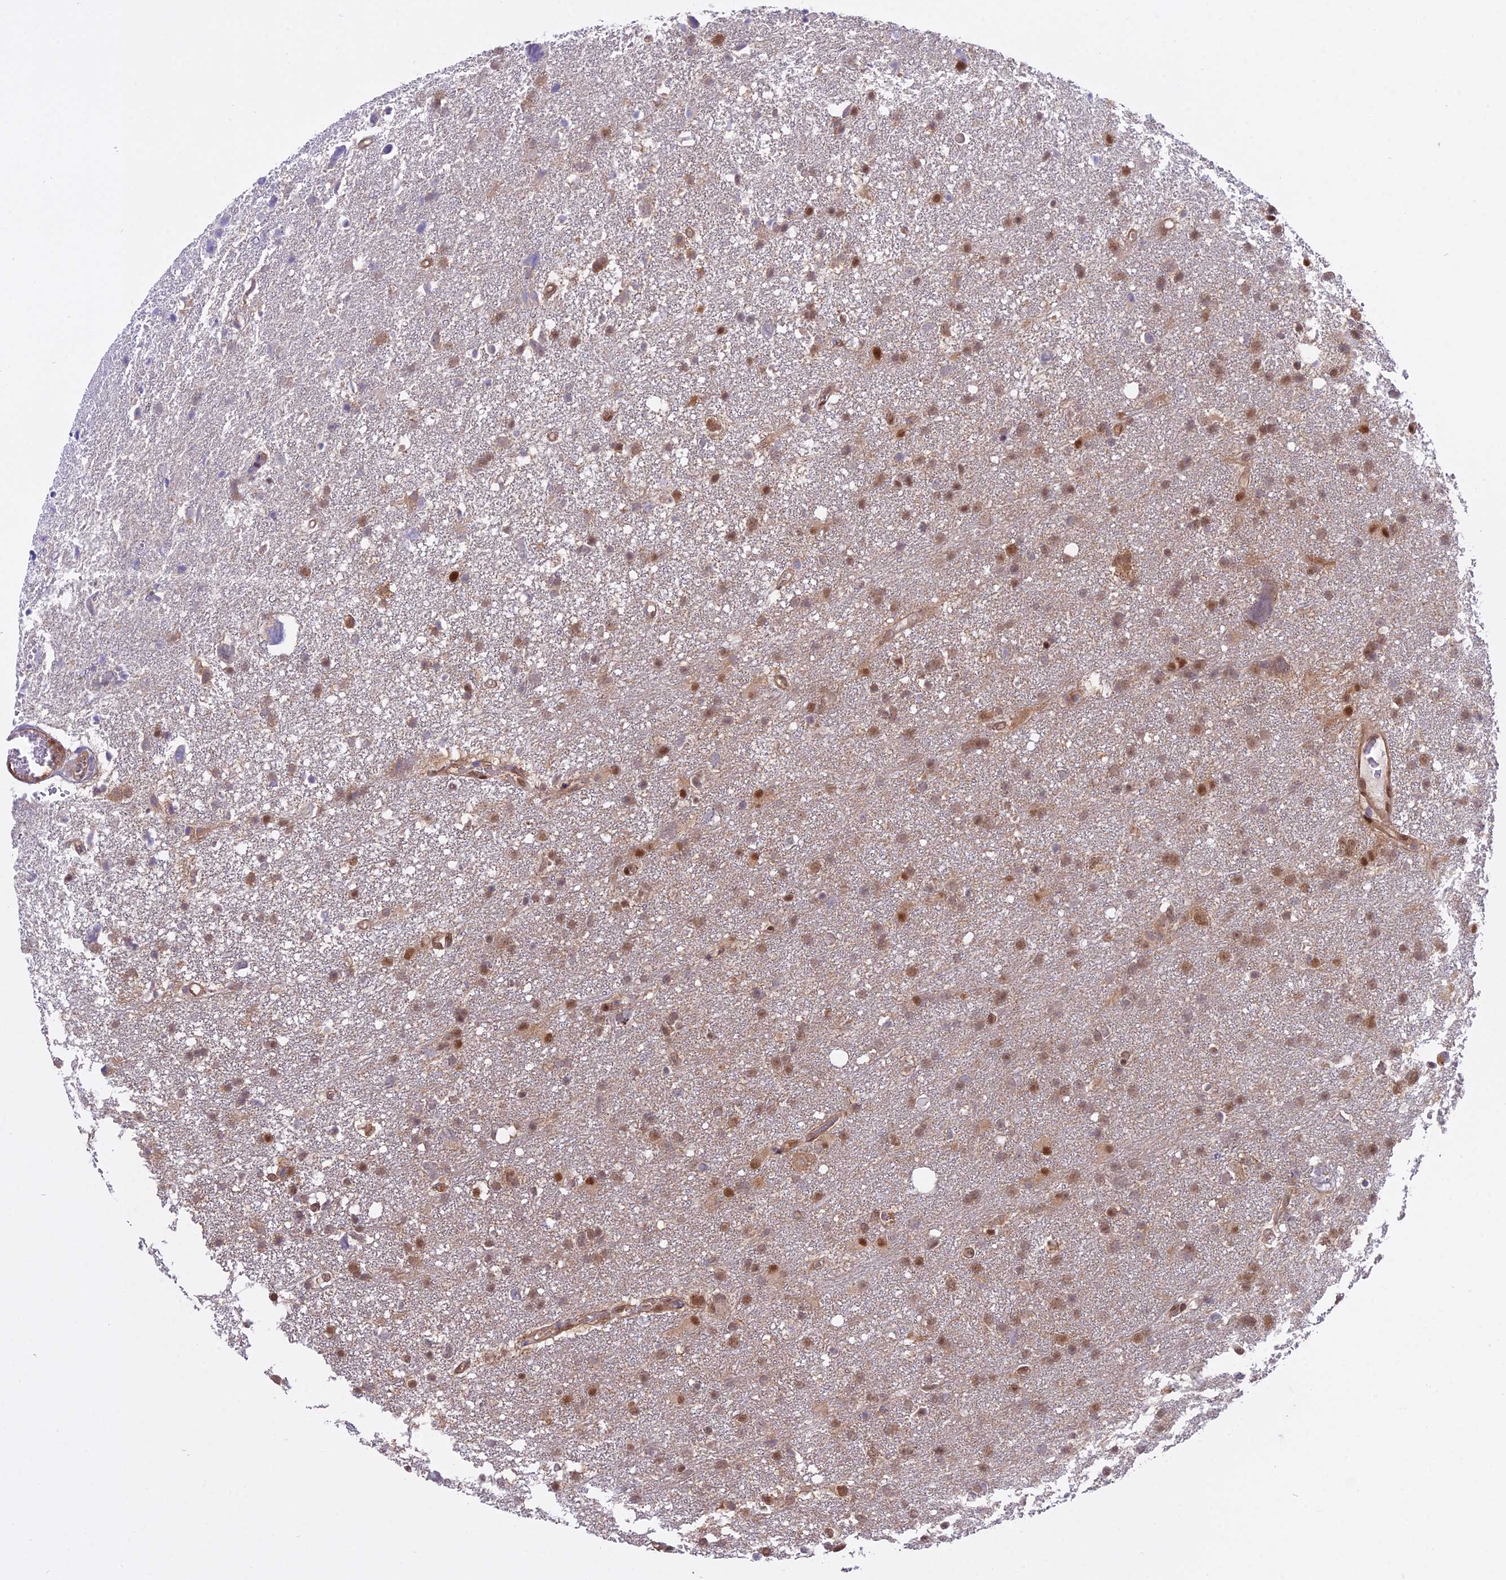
{"staining": {"intensity": "moderate", "quantity": "25%-75%", "location": "nuclear"}, "tissue": "glioma", "cell_type": "Tumor cells", "image_type": "cancer", "snomed": [{"axis": "morphology", "description": "Glioma, malignant, High grade"}, {"axis": "topography", "description": "Brain"}], "caption": "An IHC histopathology image of neoplastic tissue is shown. Protein staining in brown labels moderate nuclear positivity in glioma within tumor cells.", "gene": "NPEPL1", "patient": {"sex": "male", "age": 61}}